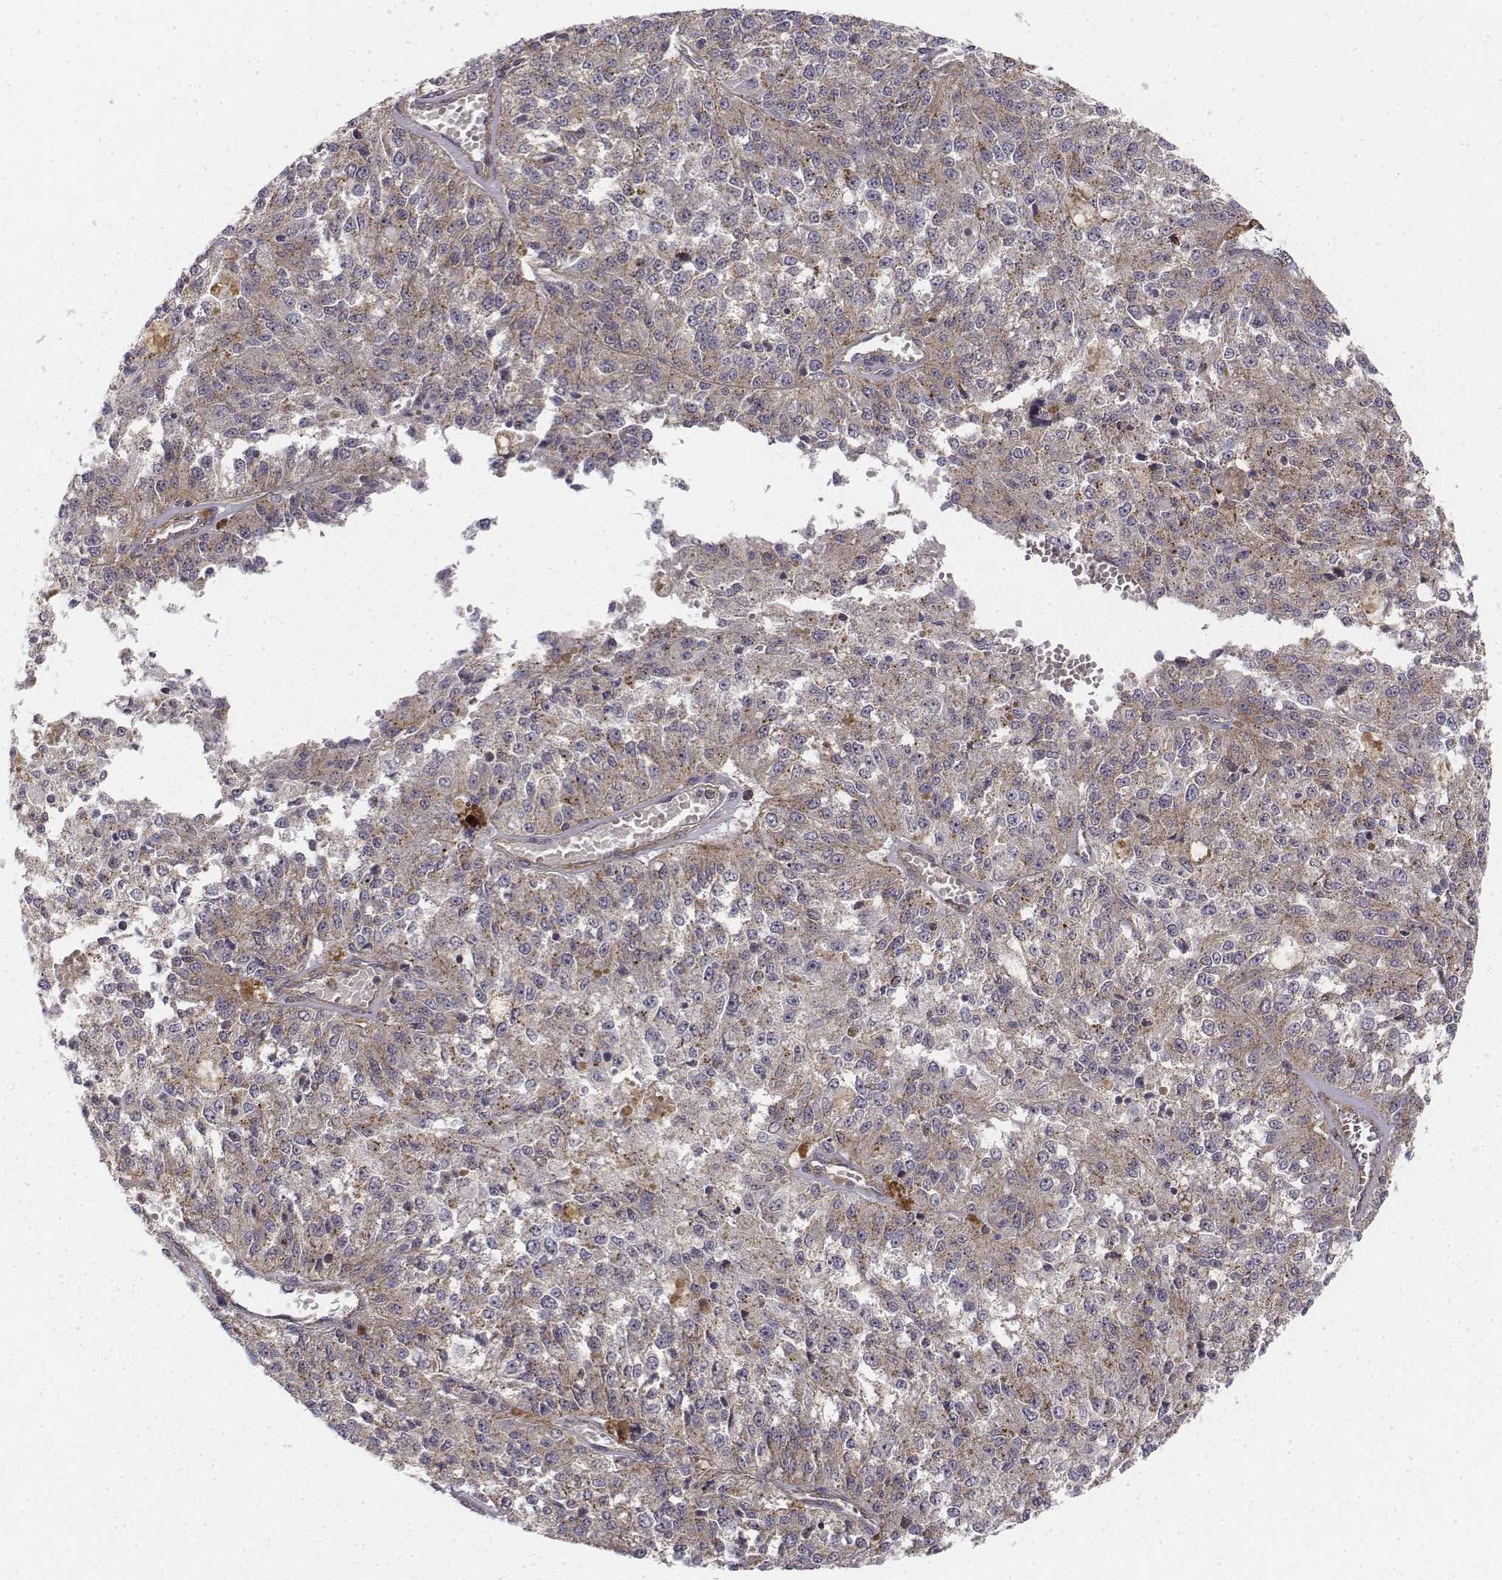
{"staining": {"intensity": "weak", "quantity": "25%-75%", "location": "cytoplasmic/membranous"}, "tissue": "melanoma", "cell_type": "Tumor cells", "image_type": "cancer", "snomed": [{"axis": "morphology", "description": "Malignant melanoma, Metastatic site"}, {"axis": "topography", "description": "Lymph node"}], "caption": "High-power microscopy captured an immunohistochemistry (IHC) image of melanoma, revealing weak cytoplasmic/membranous positivity in approximately 25%-75% of tumor cells.", "gene": "ZFYVE19", "patient": {"sex": "female", "age": 64}}